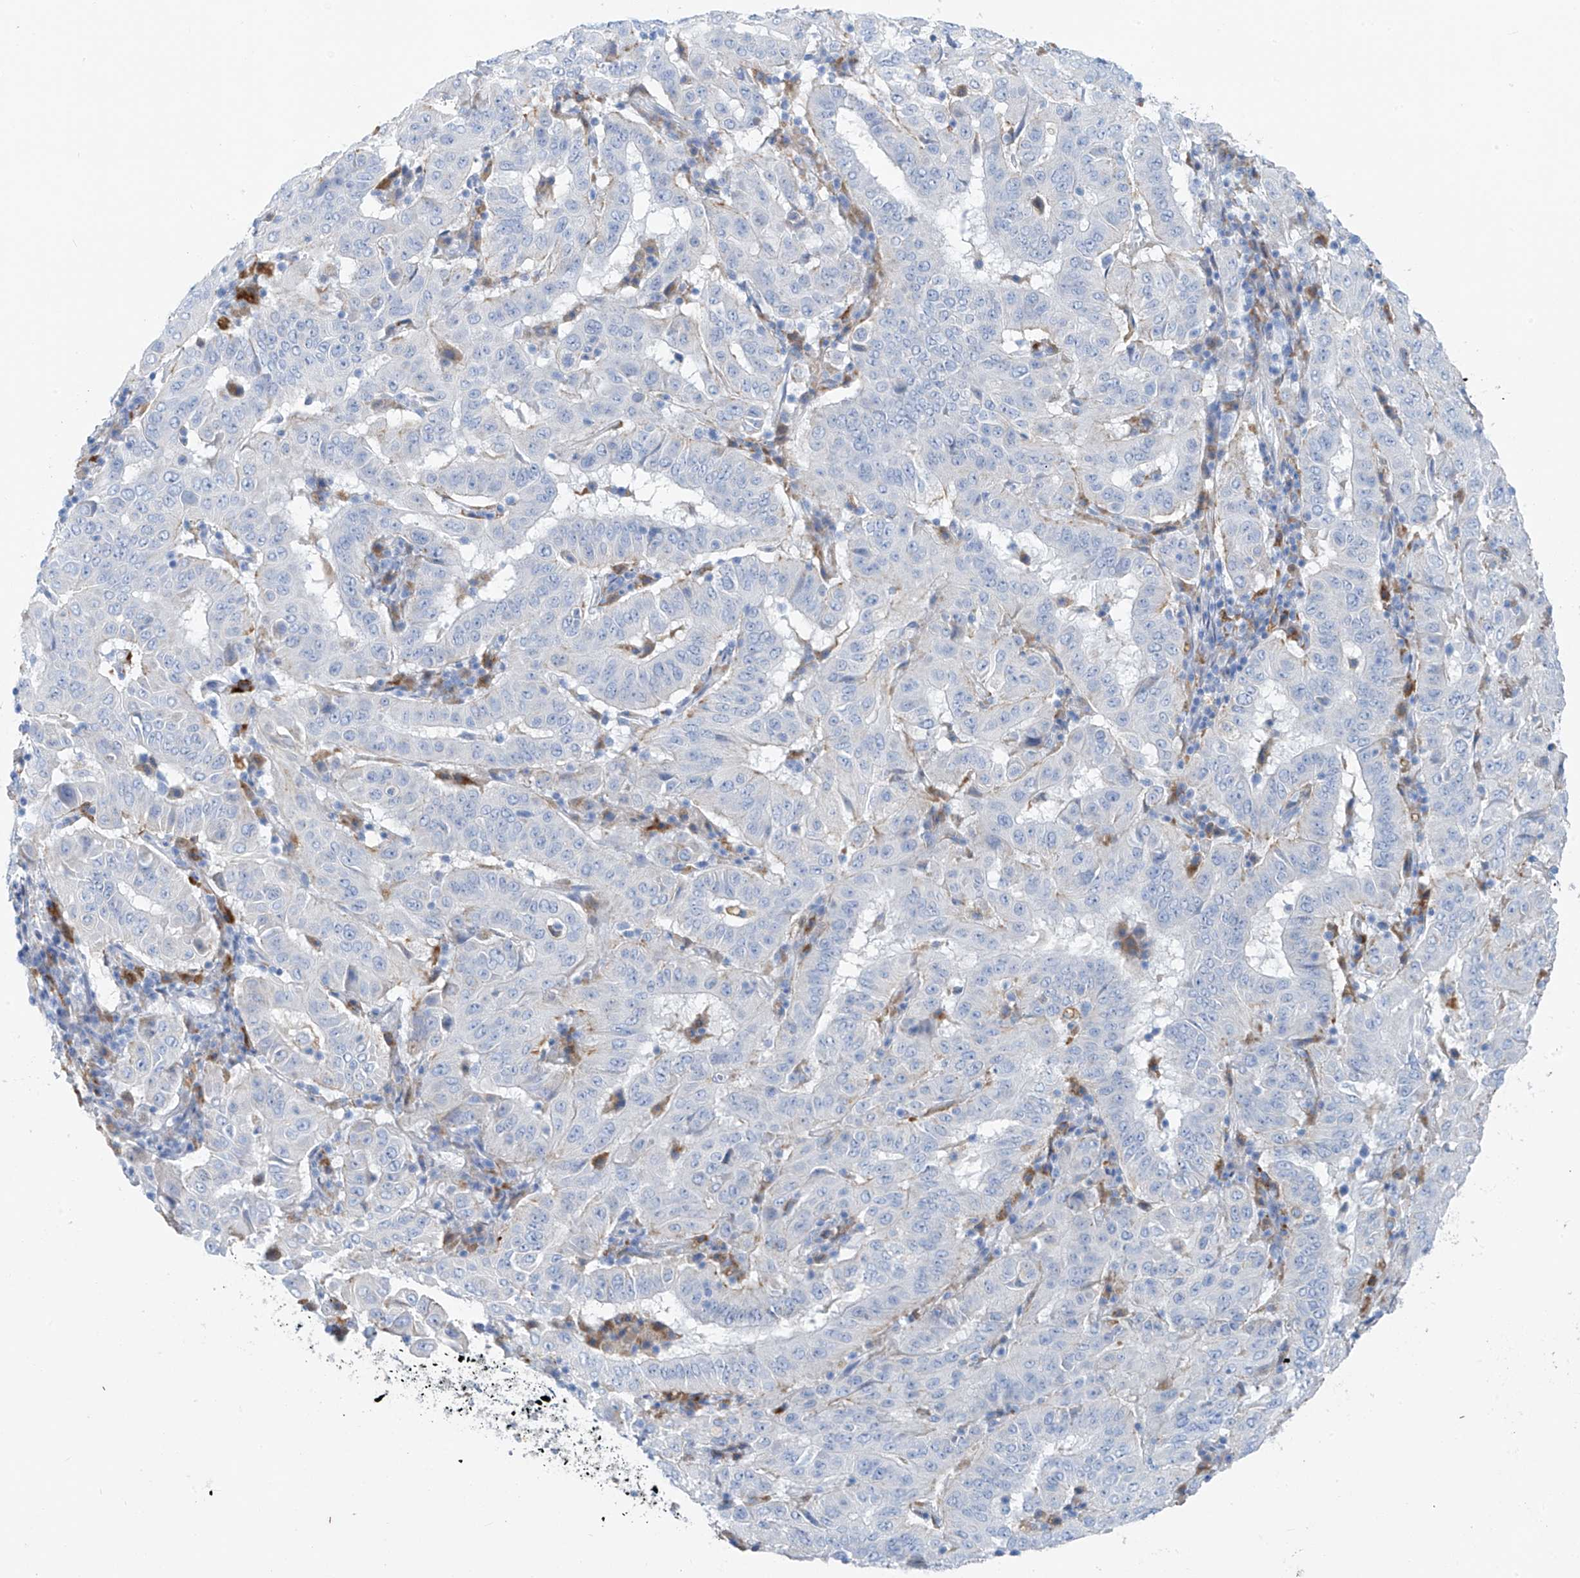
{"staining": {"intensity": "negative", "quantity": "none", "location": "none"}, "tissue": "pancreatic cancer", "cell_type": "Tumor cells", "image_type": "cancer", "snomed": [{"axis": "morphology", "description": "Adenocarcinoma, NOS"}, {"axis": "topography", "description": "Pancreas"}], "caption": "Tumor cells show no significant protein expression in pancreatic cancer (adenocarcinoma). (DAB (3,3'-diaminobenzidine) IHC with hematoxylin counter stain).", "gene": "GLMP", "patient": {"sex": "male", "age": 63}}